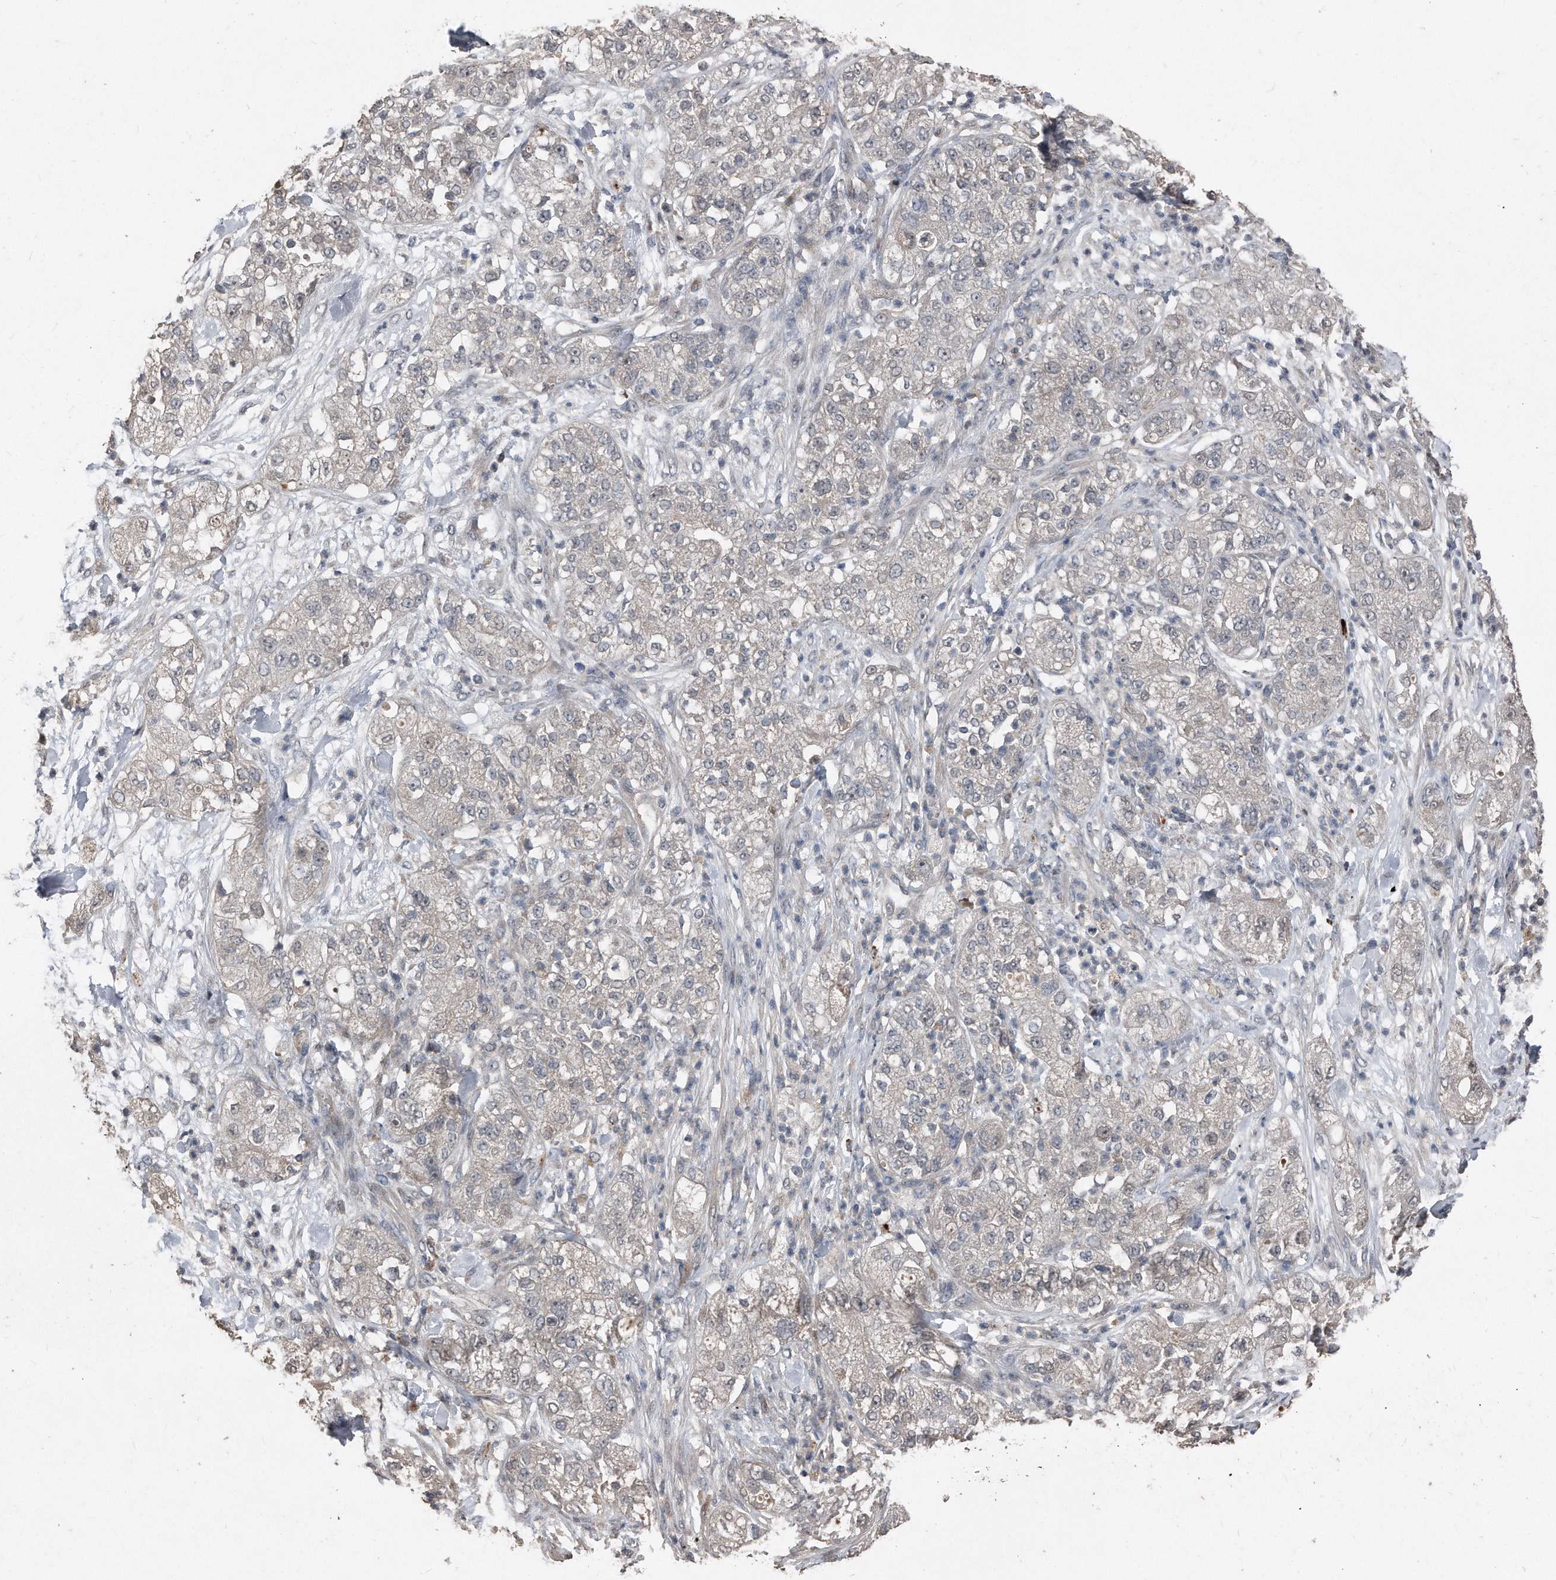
{"staining": {"intensity": "negative", "quantity": "none", "location": "none"}, "tissue": "pancreatic cancer", "cell_type": "Tumor cells", "image_type": "cancer", "snomed": [{"axis": "morphology", "description": "Adenocarcinoma, NOS"}, {"axis": "topography", "description": "Pancreas"}], "caption": "A histopathology image of adenocarcinoma (pancreatic) stained for a protein exhibits no brown staining in tumor cells.", "gene": "ANKRD10", "patient": {"sex": "female", "age": 78}}